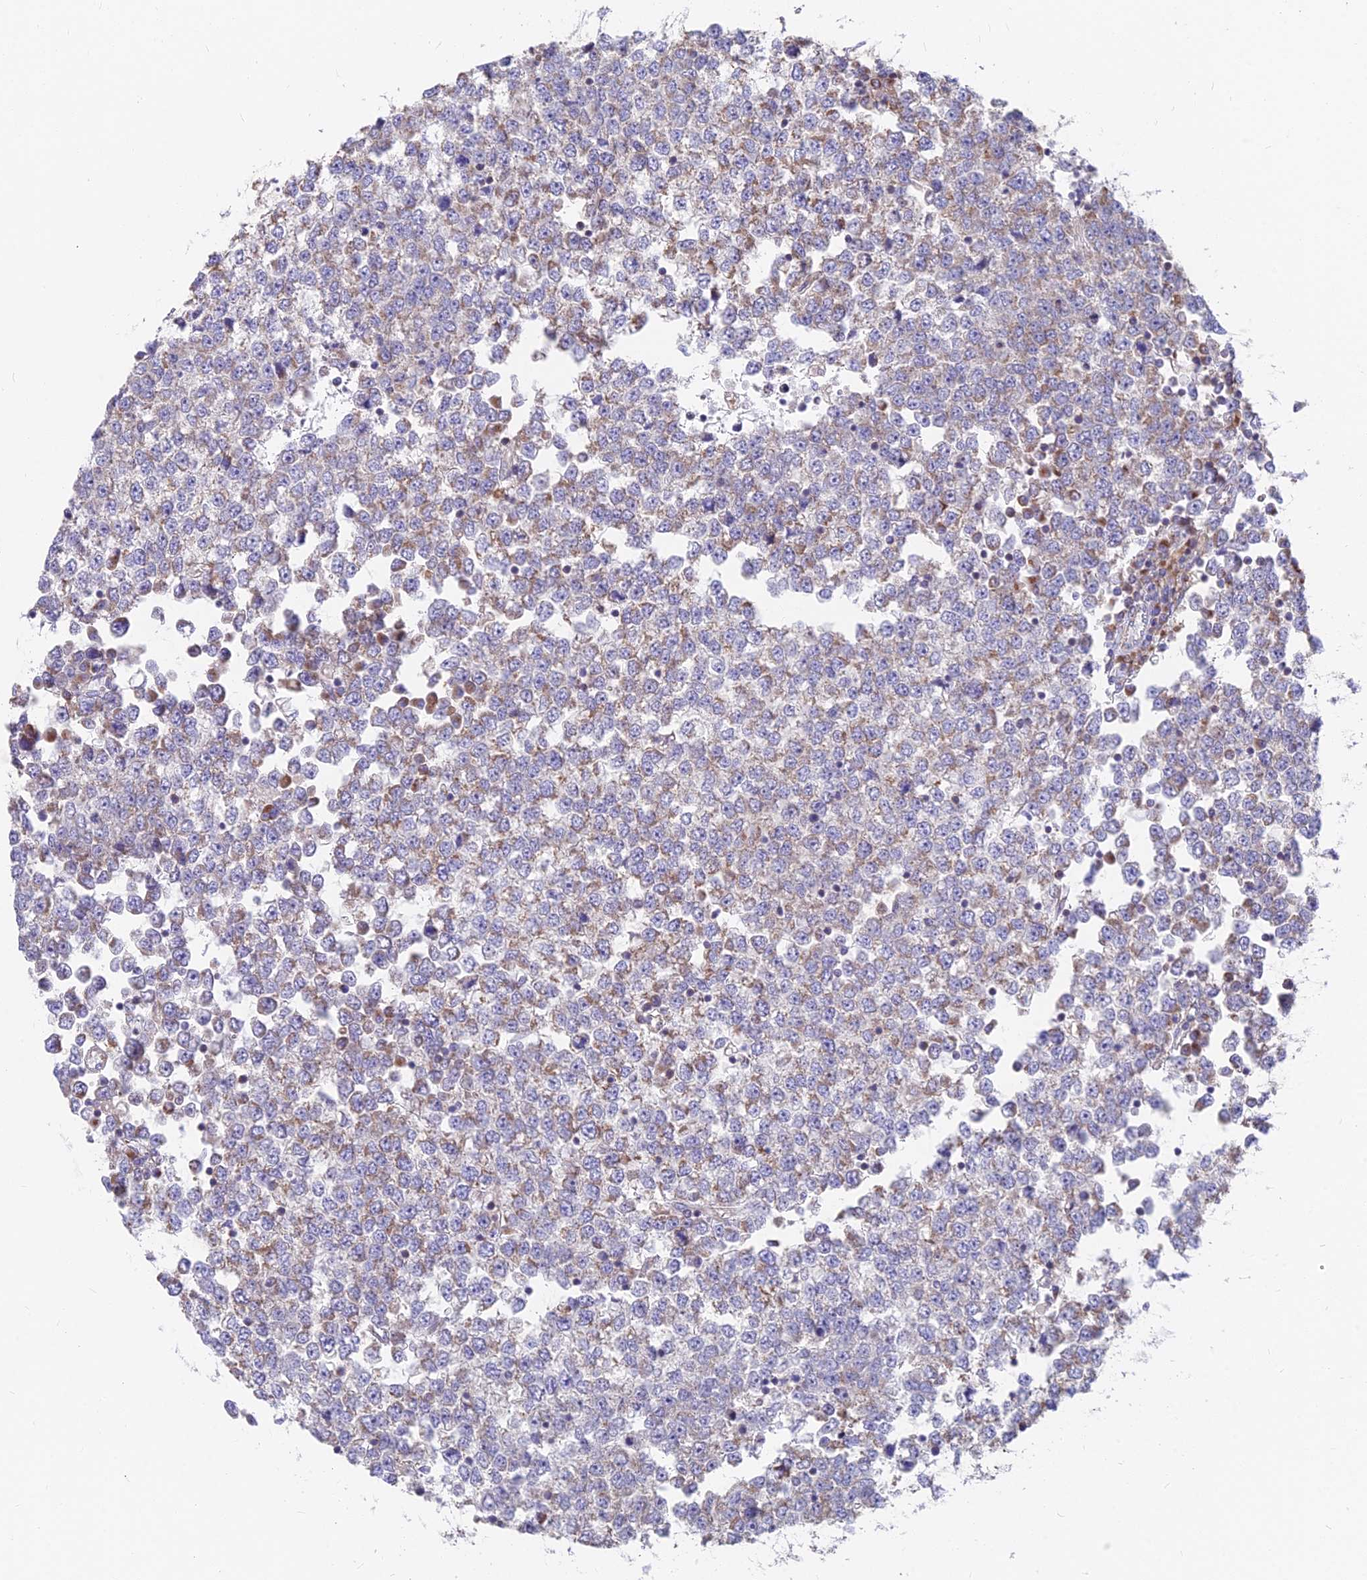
{"staining": {"intensity": "moderate", "quantity": "25%-75%", "location": "cytoplasmic/membranous"}, "tissue": "testis cancer", "cell_type": "Tumor cells", "image_type": "cancer", "snomed": [{"axis": "morphology", "description": "Seminoma, NOS"}, {"axis": "topography", "description": "Testis"}], "caption": "Immunohistochemistry (IHC) (DAB (3,3'-diaminobenzidine)) staining of human seminoma (testis) demonstrates moderate cytoplasmic/membranous protein staining in about 25%-75% of tumor cells.", "gene": "TBC1D20", "patient": {"sex": "male", "age": 65}}